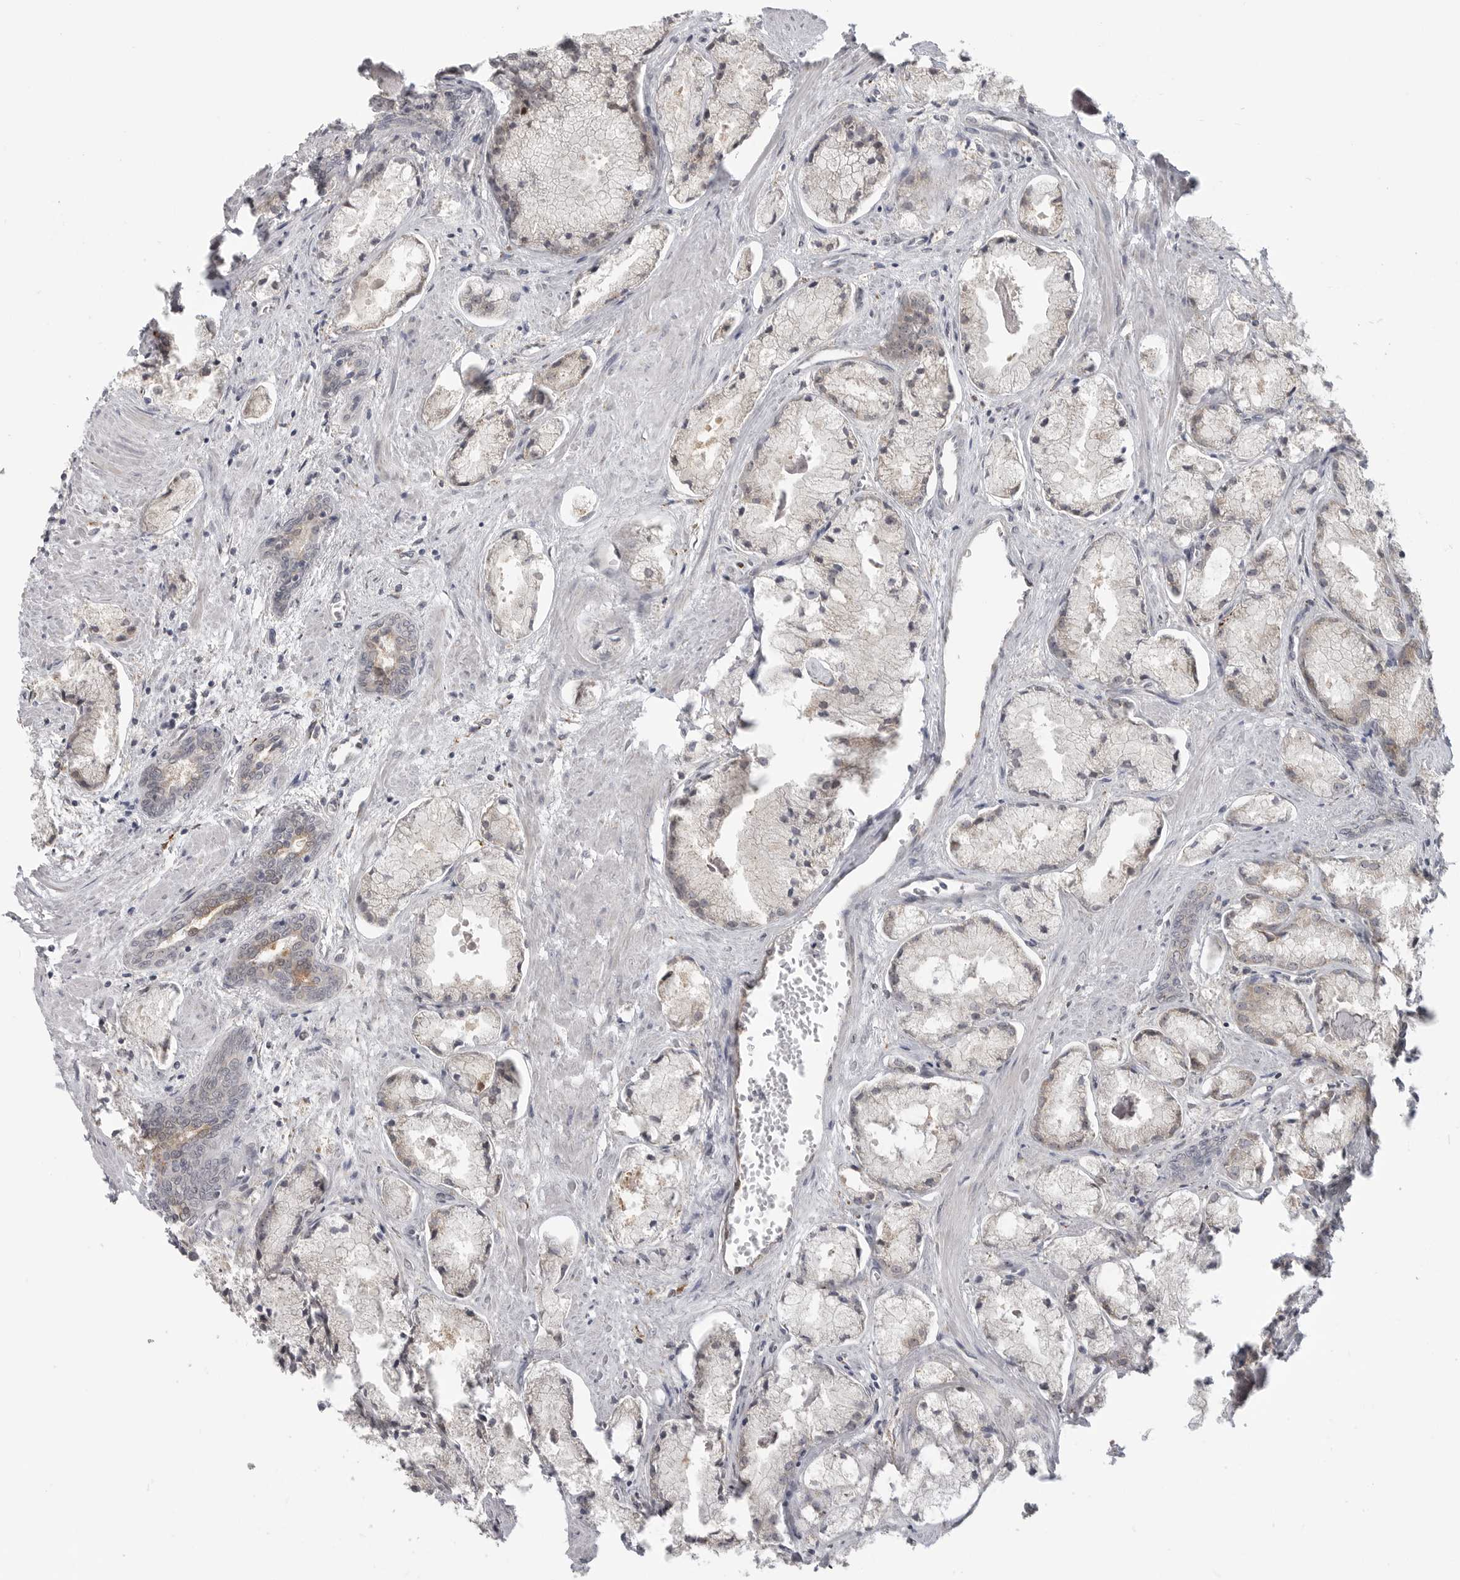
{"staining": {"intensity": "negative", "quantity": "none", "location": "none"}, "tissue": "prostate cancer", "cell_type": "Tumor cells", "image_type": "cancer", "snomed": [{"axis": "morphology", "description": "Adenocarcinoma, High grade"}, {"axis": "topography", "description": "Prostate"}], "caption": "DAB (3,3'-diaminobenzidine) immunohistochemical staining of human high-grade adenocarcinoma (prostate) demonstrates no significant expression in tumor cells.", "gene": "CEP295NL", "patient": {"sex": "male", "age": 50}}